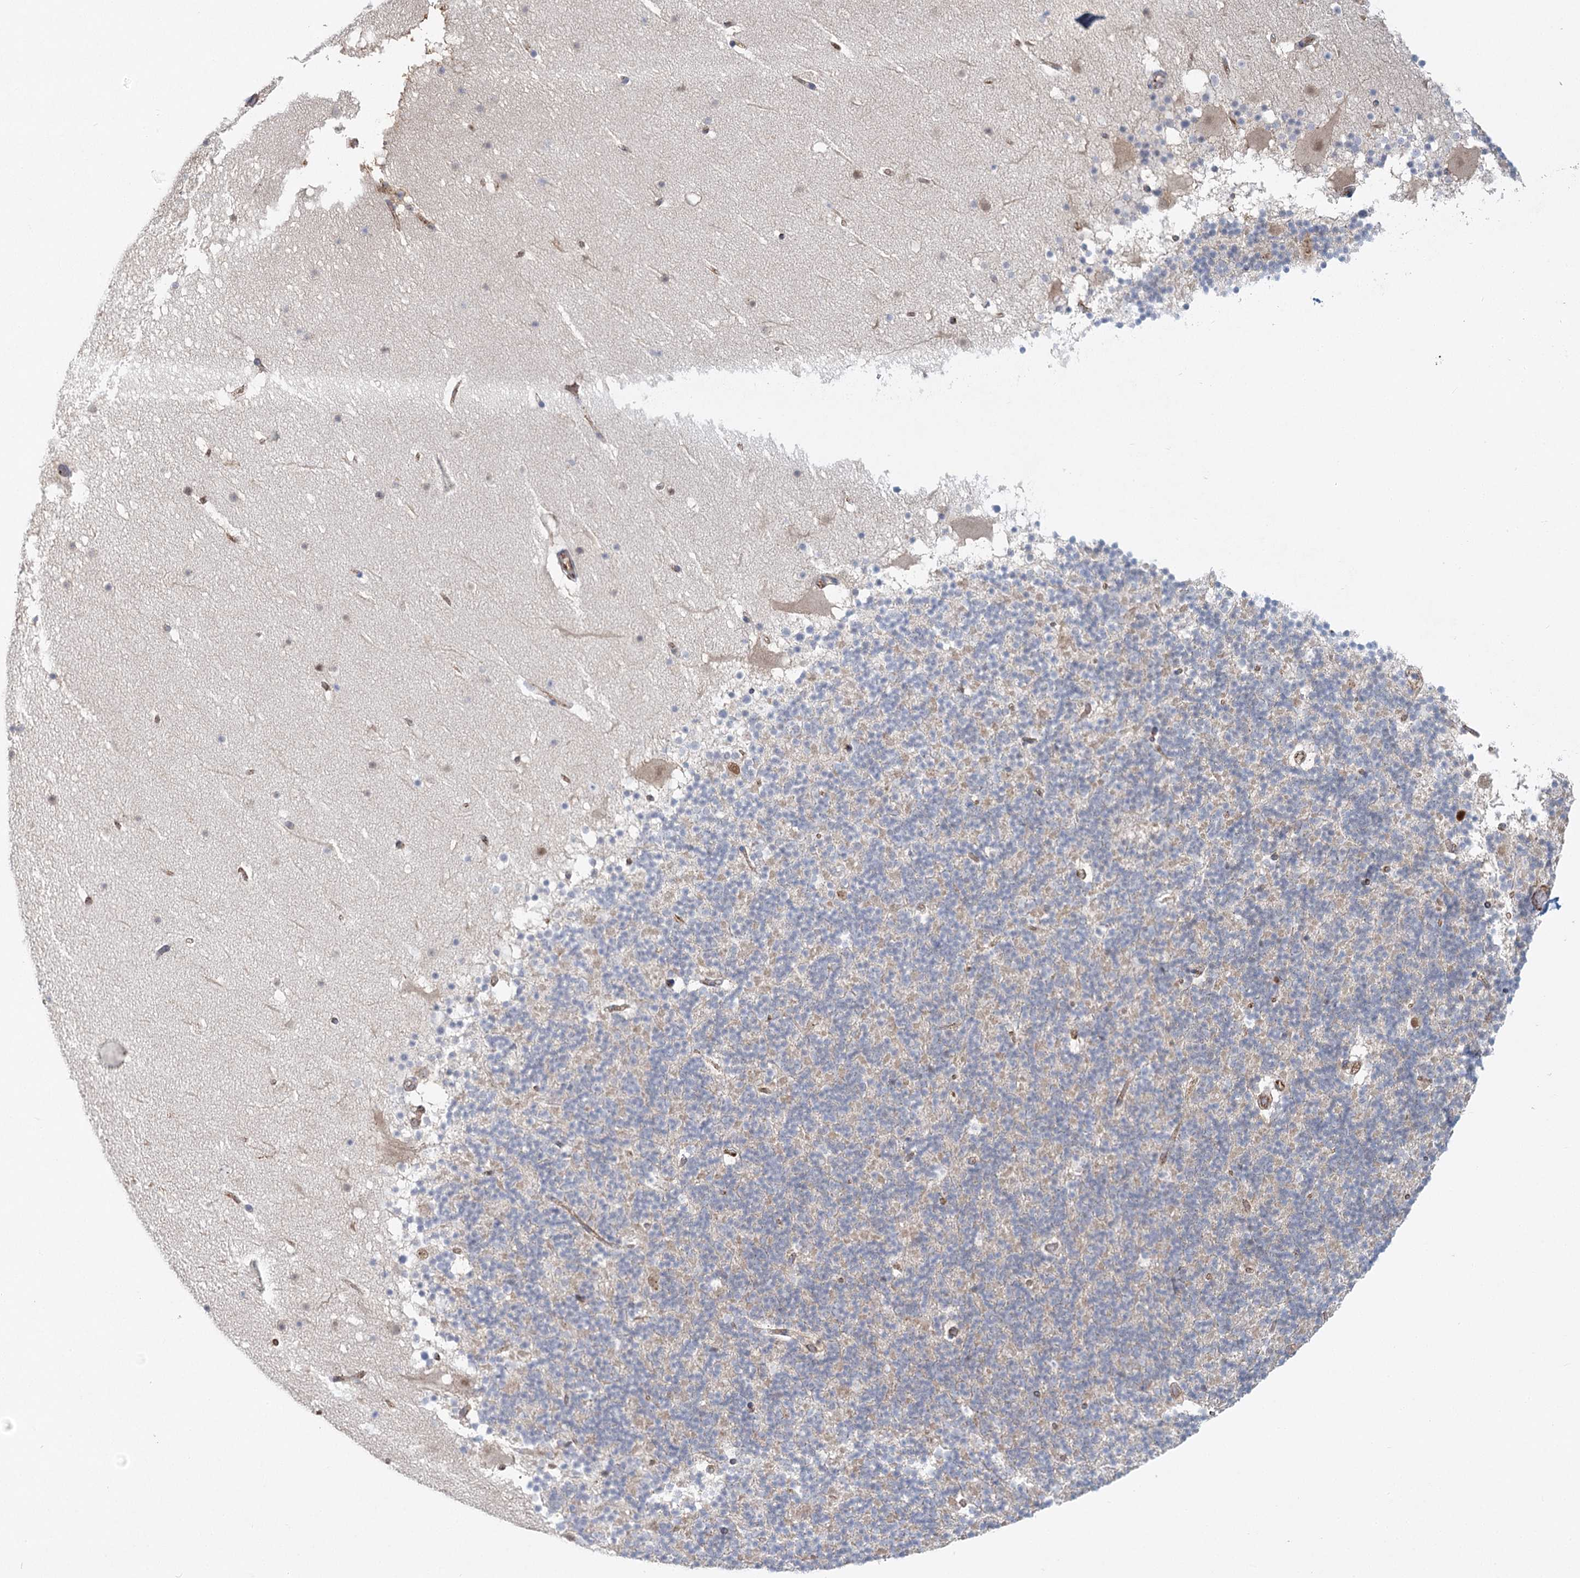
{"staining": {"intensity": "weak", "quantity": "<25%", "location": "cytoplasmic/membranous"}, "tissue": "cerebellum", "cell_type": "Cells in granular layer", "image_type": "normal", "snomed": [{"axis": "morphology", "description": "Normal tissue, NOS"}, {"axis": "topography", "description": "Cerebellum"}], "caption": "This photomicrograph is of benign cerebellum stained with immunohistochemistry to label a protein in brown with the nuclei are counter-stained blue. There is no positivity in cells in granular layer.", "gene": "KBTBD4", "patient": {"sex": "male", "age": 57}}